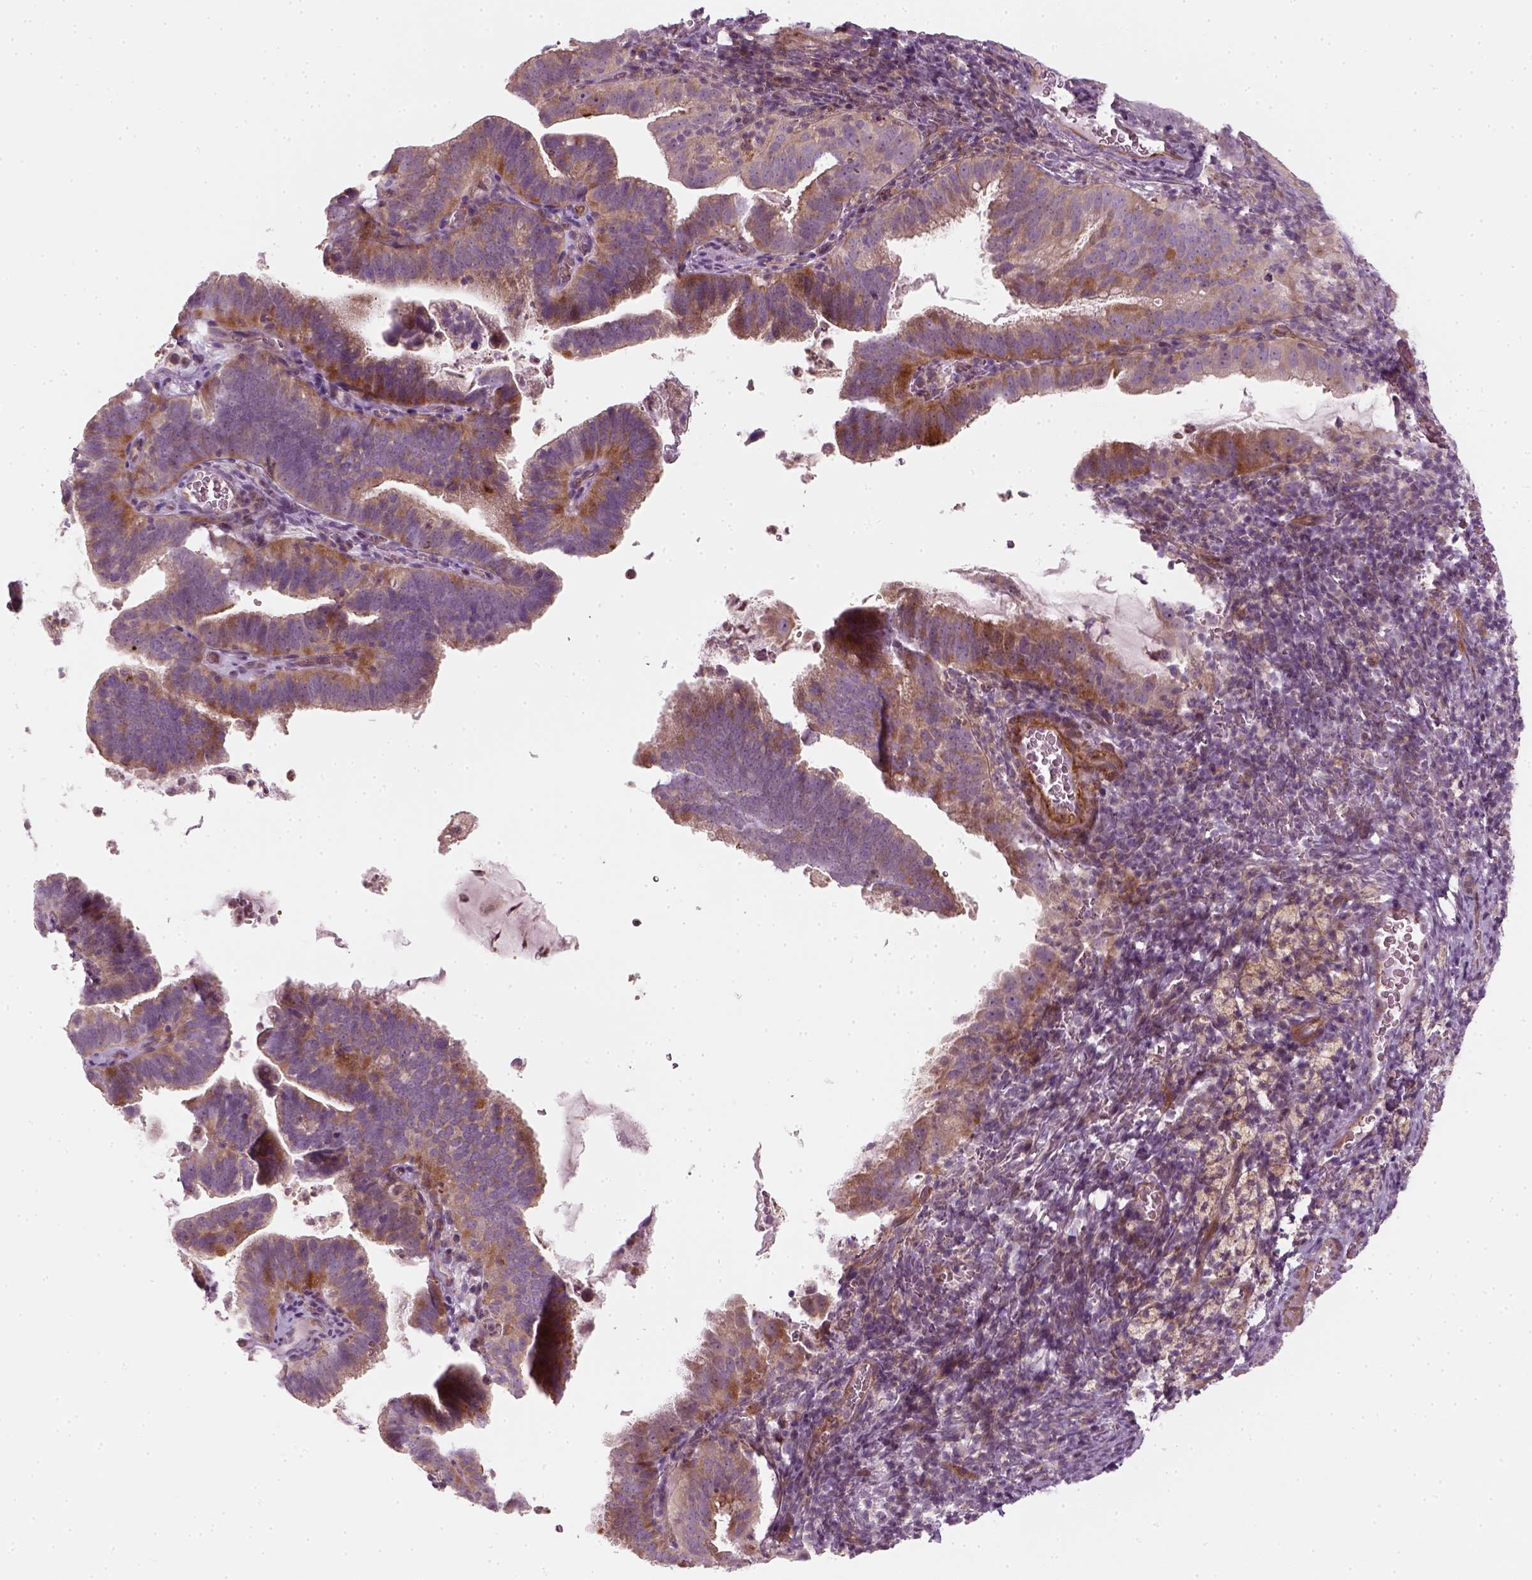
{"staining": {"intensity": "negative", "quantity": "none", "location": "none"}, "tissue": "cervical cancer", "cell_type": "Tumor cells", "image_type": "cancer", "snomed": [{"axis": "morphology", "description": "Adenocarcinoma, NOS"}, {"axis": "topography", "description": "Cervix"}], "caption": "Human adenocarcinoma (cervical) stained for a protein using IHC shows no expression in tumor cells.", "gene": "DNASE1L1", "patient": {"sex": "female", "age": 61}}